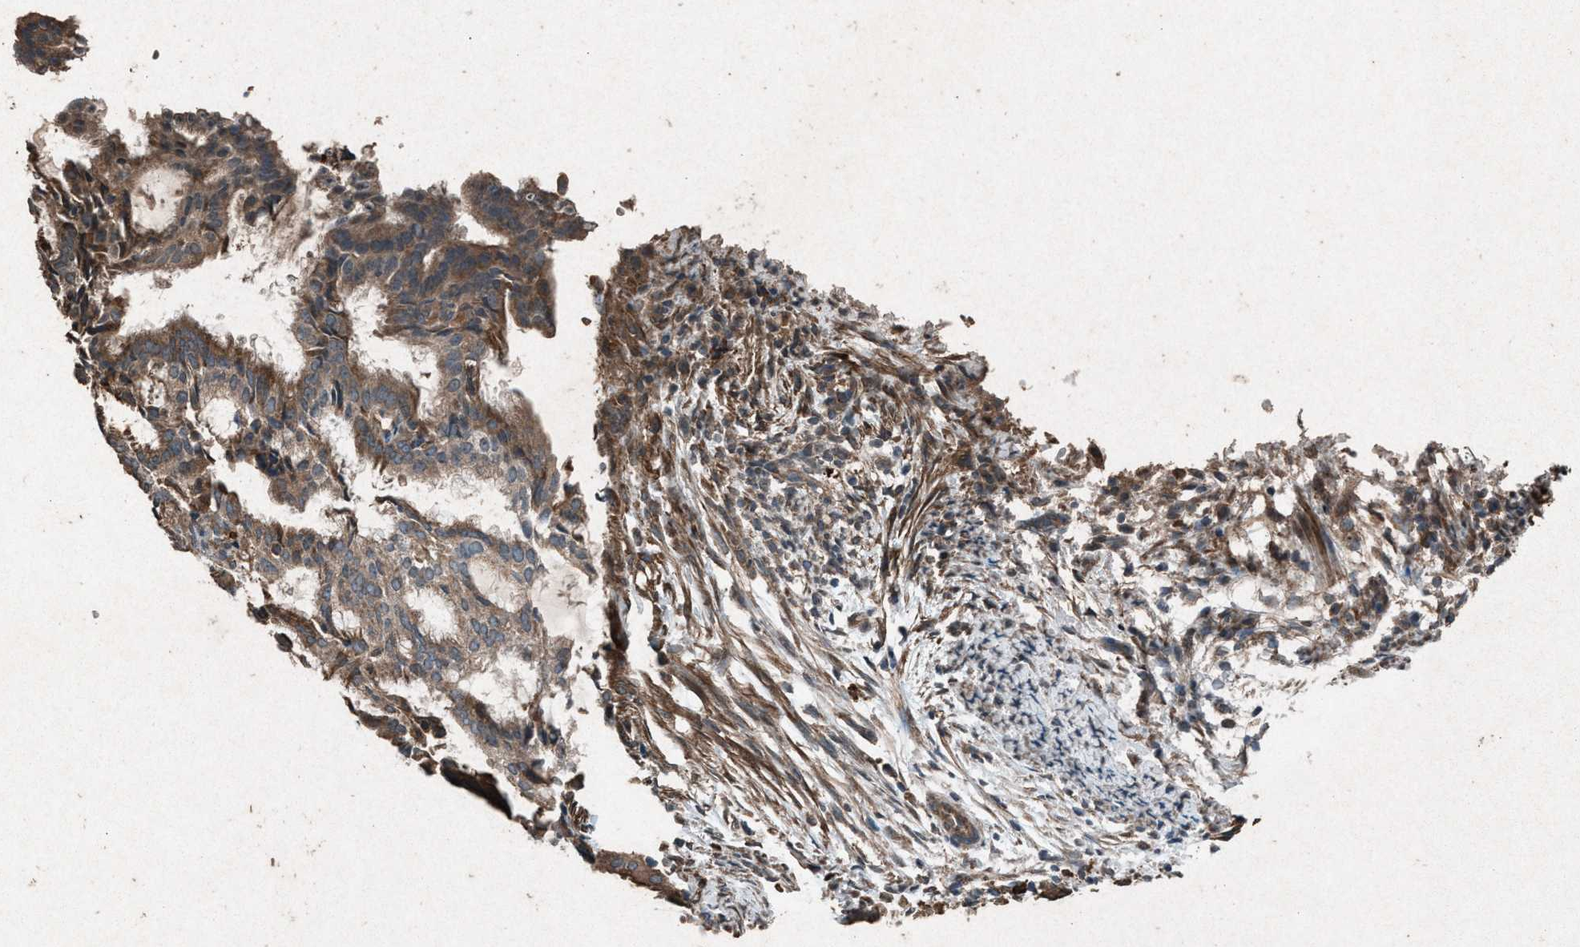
{"staining": {"intensity": "weak", "quantity": ">75%", "location": "cytoplasmic/membranous"}, "tissue": "endometrial cancer", "cell_type": "Tumor cells", "image_type": "cancer", "snomed": [{"axis": "morphology", "description": "Adenocarcinoma, NOS"}, {"axis": "topography", "description": "Endometrium"}], "caption": "This histopathology image shows immunohistochemistry (IHC) staining of endometrial cancer, with low weak cytoplasmic/membranous positivity in about >75% of tumor cells.", "gene": "CALR", "patient": {"sex": "female", "age": 58}}